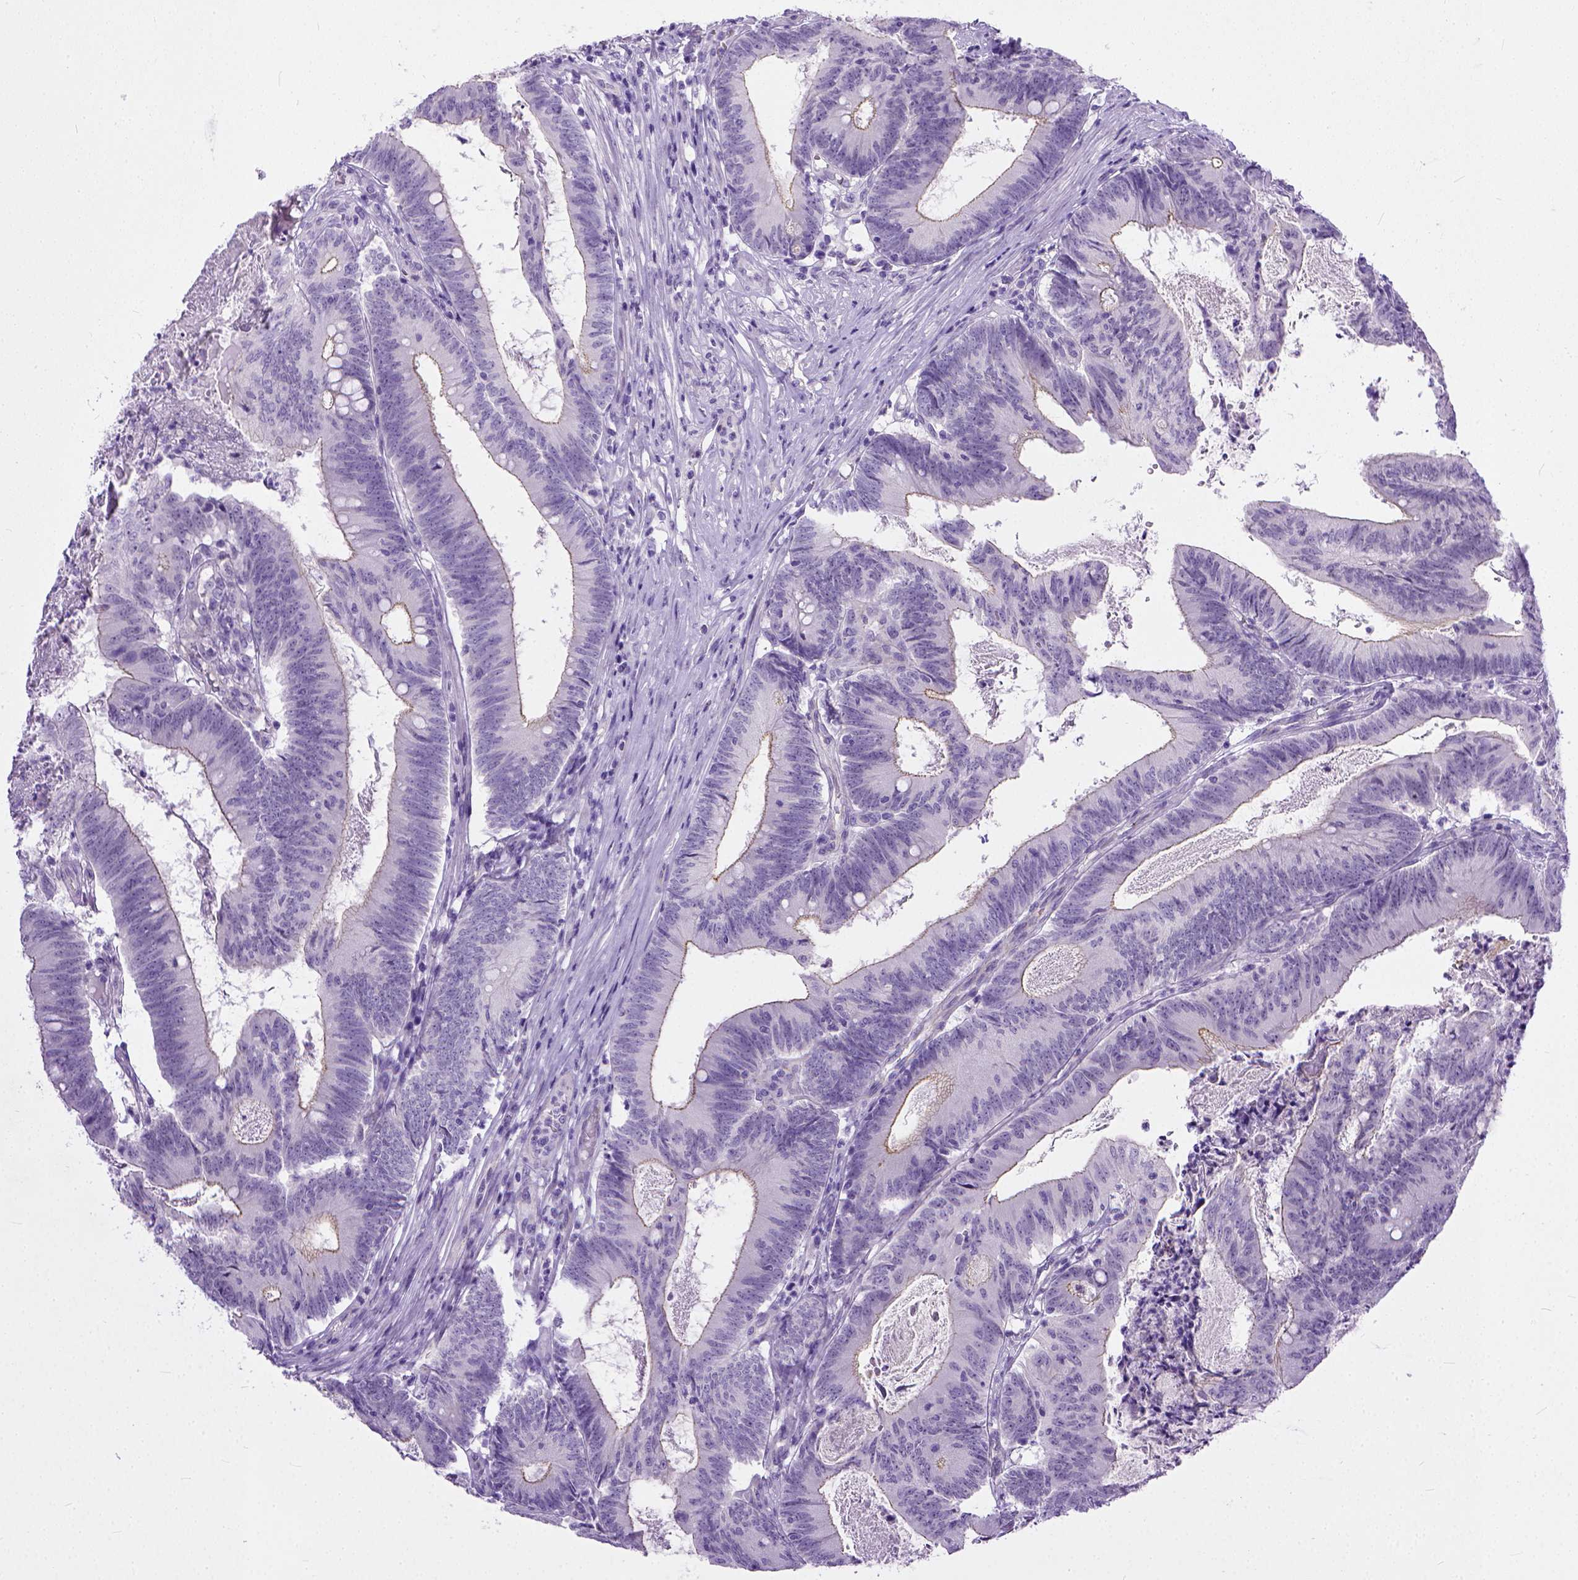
{"staining": {"intensity": "negative", "quantity": "none", "location": "none"}, "tissue": "colorectal cancer", "cell_type": "Tumor cells", "image_type": "cancer", "snomed": [{"axis": "morphology", "description": "Adenocarcinoma, NOS"}, {"axis": "topography", "description": "Colon"}], "caption": "An image of human colorectal cancer is negative for staining in tumor cells.", "gene": "ADGRF1", "patient": {"sex": "female", "age": 70}}